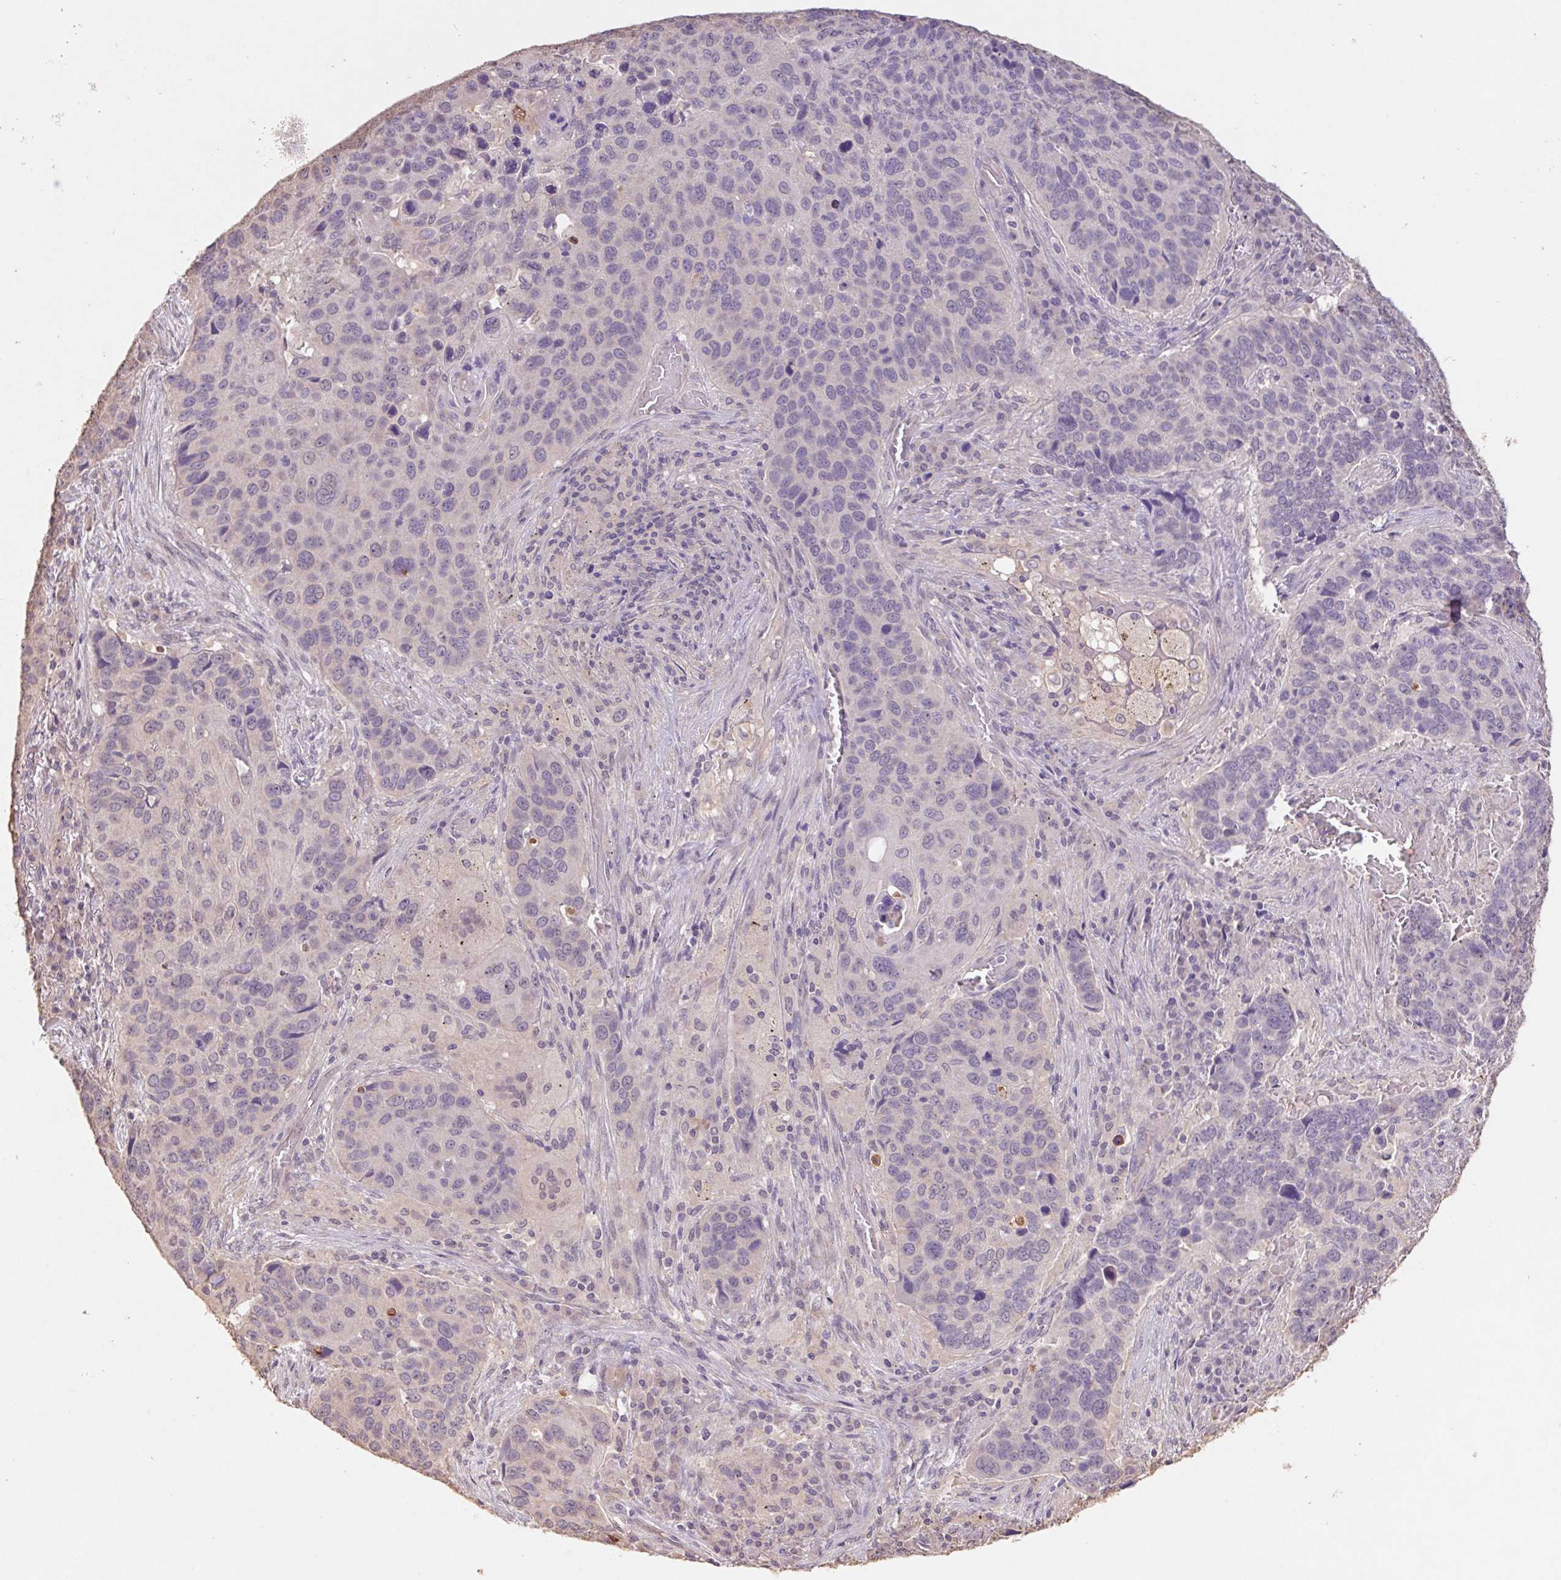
{"staining": {"intensity": "negative", "quantity": "none", "location": "none"}, "tissue": "lung cancer", "cell_type": "Tumor cells", "image_type": "cancer", "snomed": [{"axis": "morphology", "description": "Squamous cell carcinoma, NOS"}, {"axis": "topography", "description": "Lung"}], "caption": "Tumor cells are negative for protein expression in human squamous cell carcinoma (lung). (DAB (3,3'-diaminobenzidine) immunohistochemistry (IHC) with hematoxylin counter stain).", "gene": "GRM2", "patient": {"sex": "male", "age": 68}}